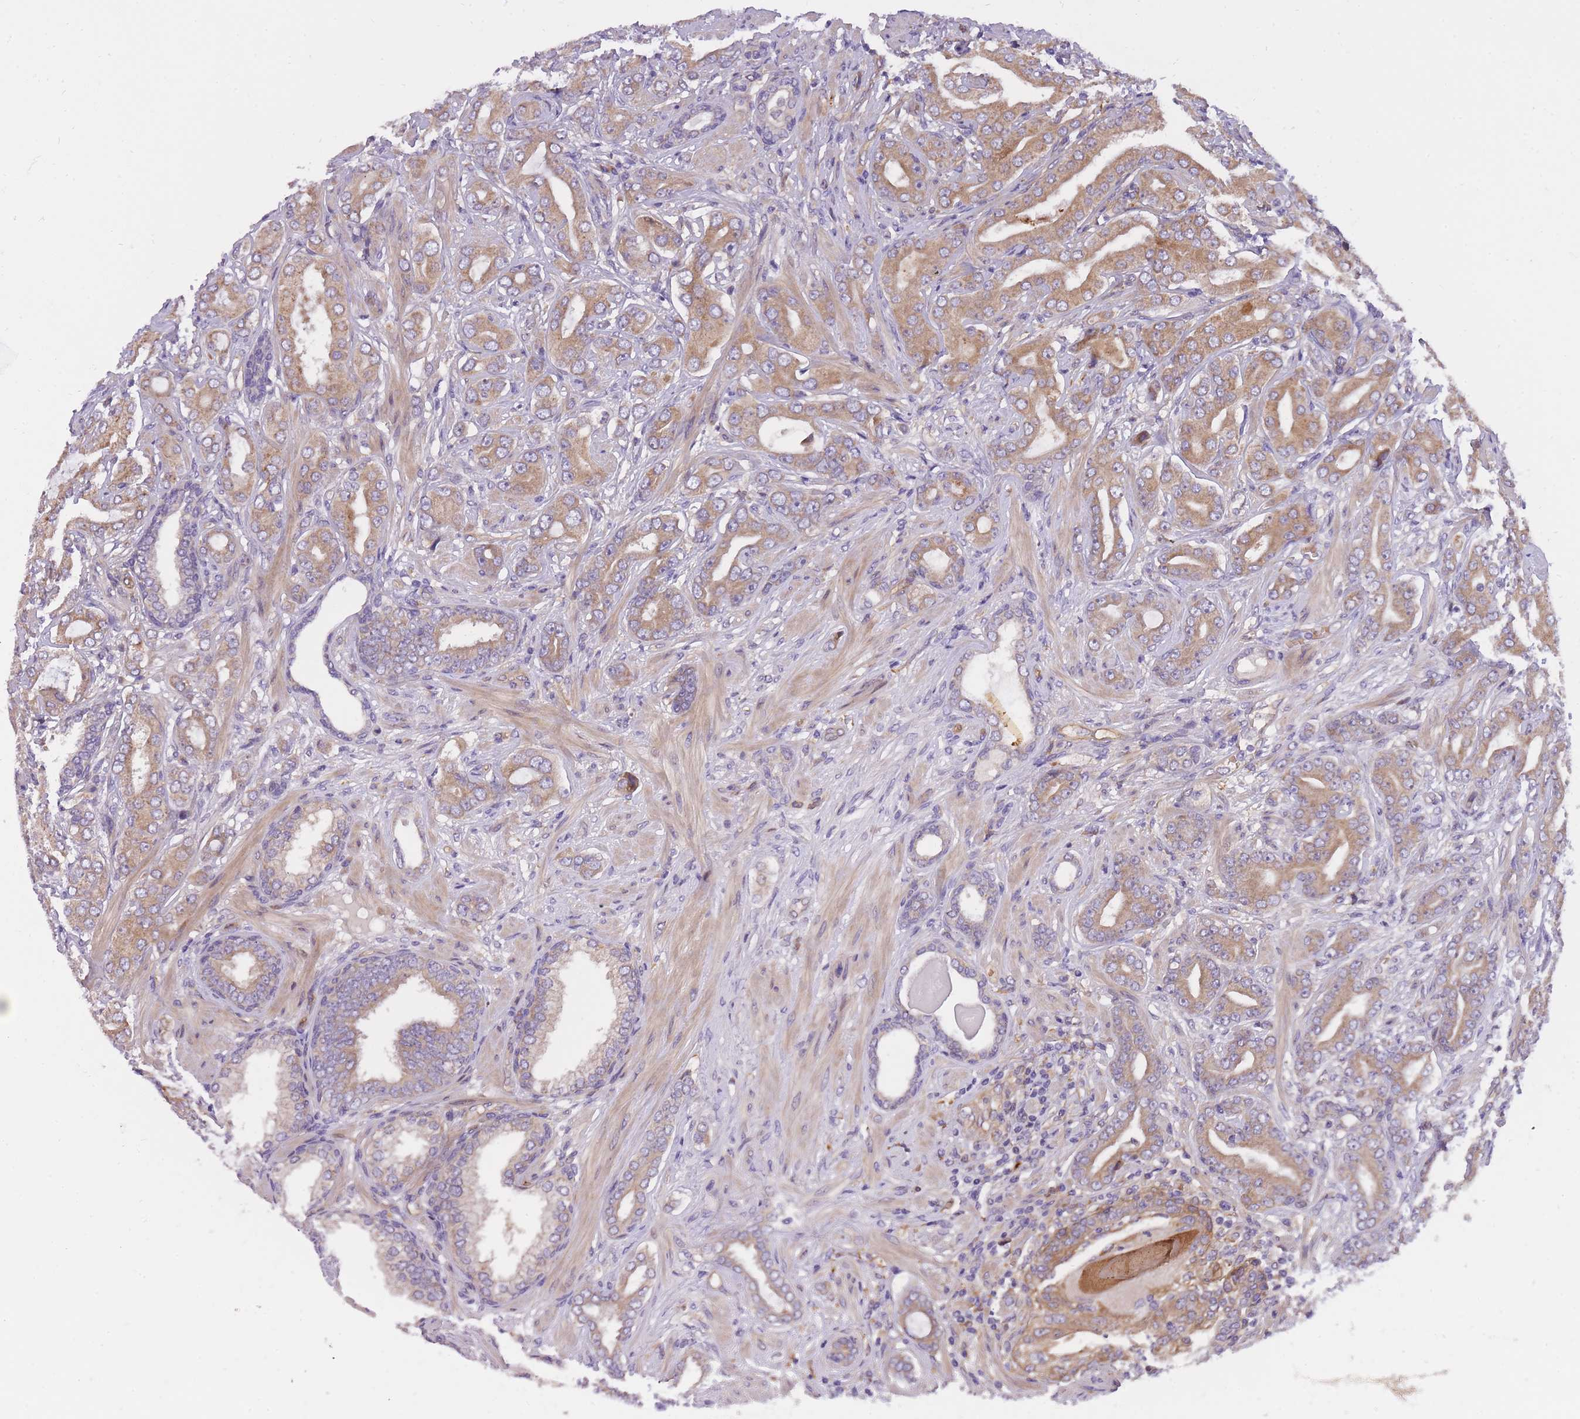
{"staining": {"intensity": "moderate", "quantity": "25%-75%", "location": "cytoplasmic/membranous"}, "tissue": "prostate cancer", "cell_type": "Tumor cells", "image_type": "cancer", "snomed": [{"axis": "morphology", "description": "Adenocarcinoma, Low grade"}, {"axis": "topography", "description": "Prostate"}], "caption": "Protein staining of prostate cancer tissue shows moderate cytoplasmic/membranous expression in about 25%-75% of tumor cells.", "gene": "CRYGN", "patient": {"sex": "male", "age": 57}}